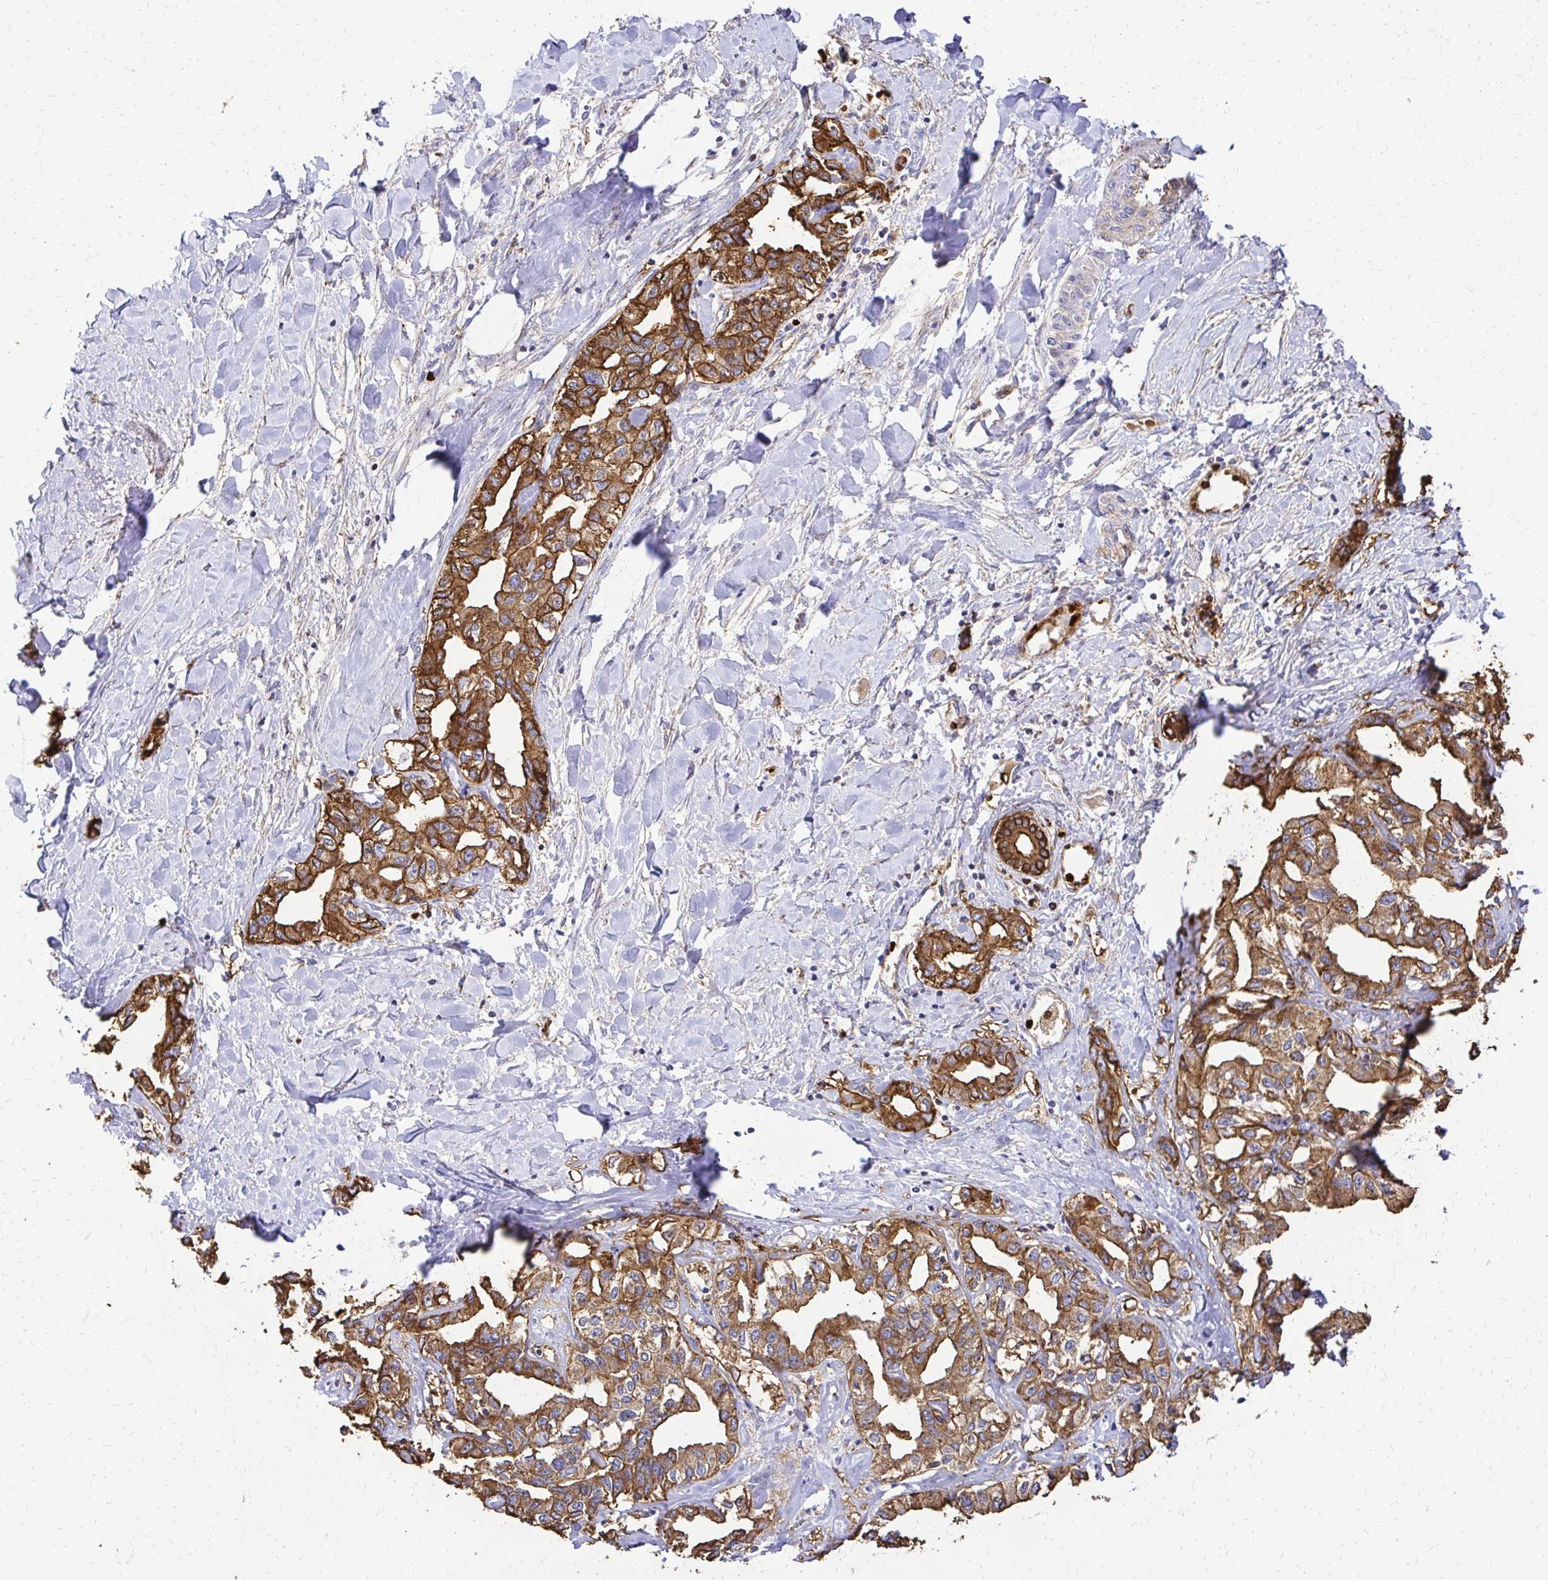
{"staining": {"intensity": "strong", "quantity": ">75%", "location": "cytoplasmic/membranous"}, "tissue": "liver cancer", "cell_type": "Tumor cells", "image_type": "cancer", "snomed": [{"axis": "morphology", "description": "Cholangiocarcinoma"}, {"axis": "topography", "description": "Liver"}], "caption": "Liver cancer (cholangiocarcinoma) stained for a protein (brown) demonstrates strong cytoplasmic/membranous positive positivity in about >75% of tumor cells.", "gene": "MRPL13", "patient": {"sex": "male", "age": 59}}